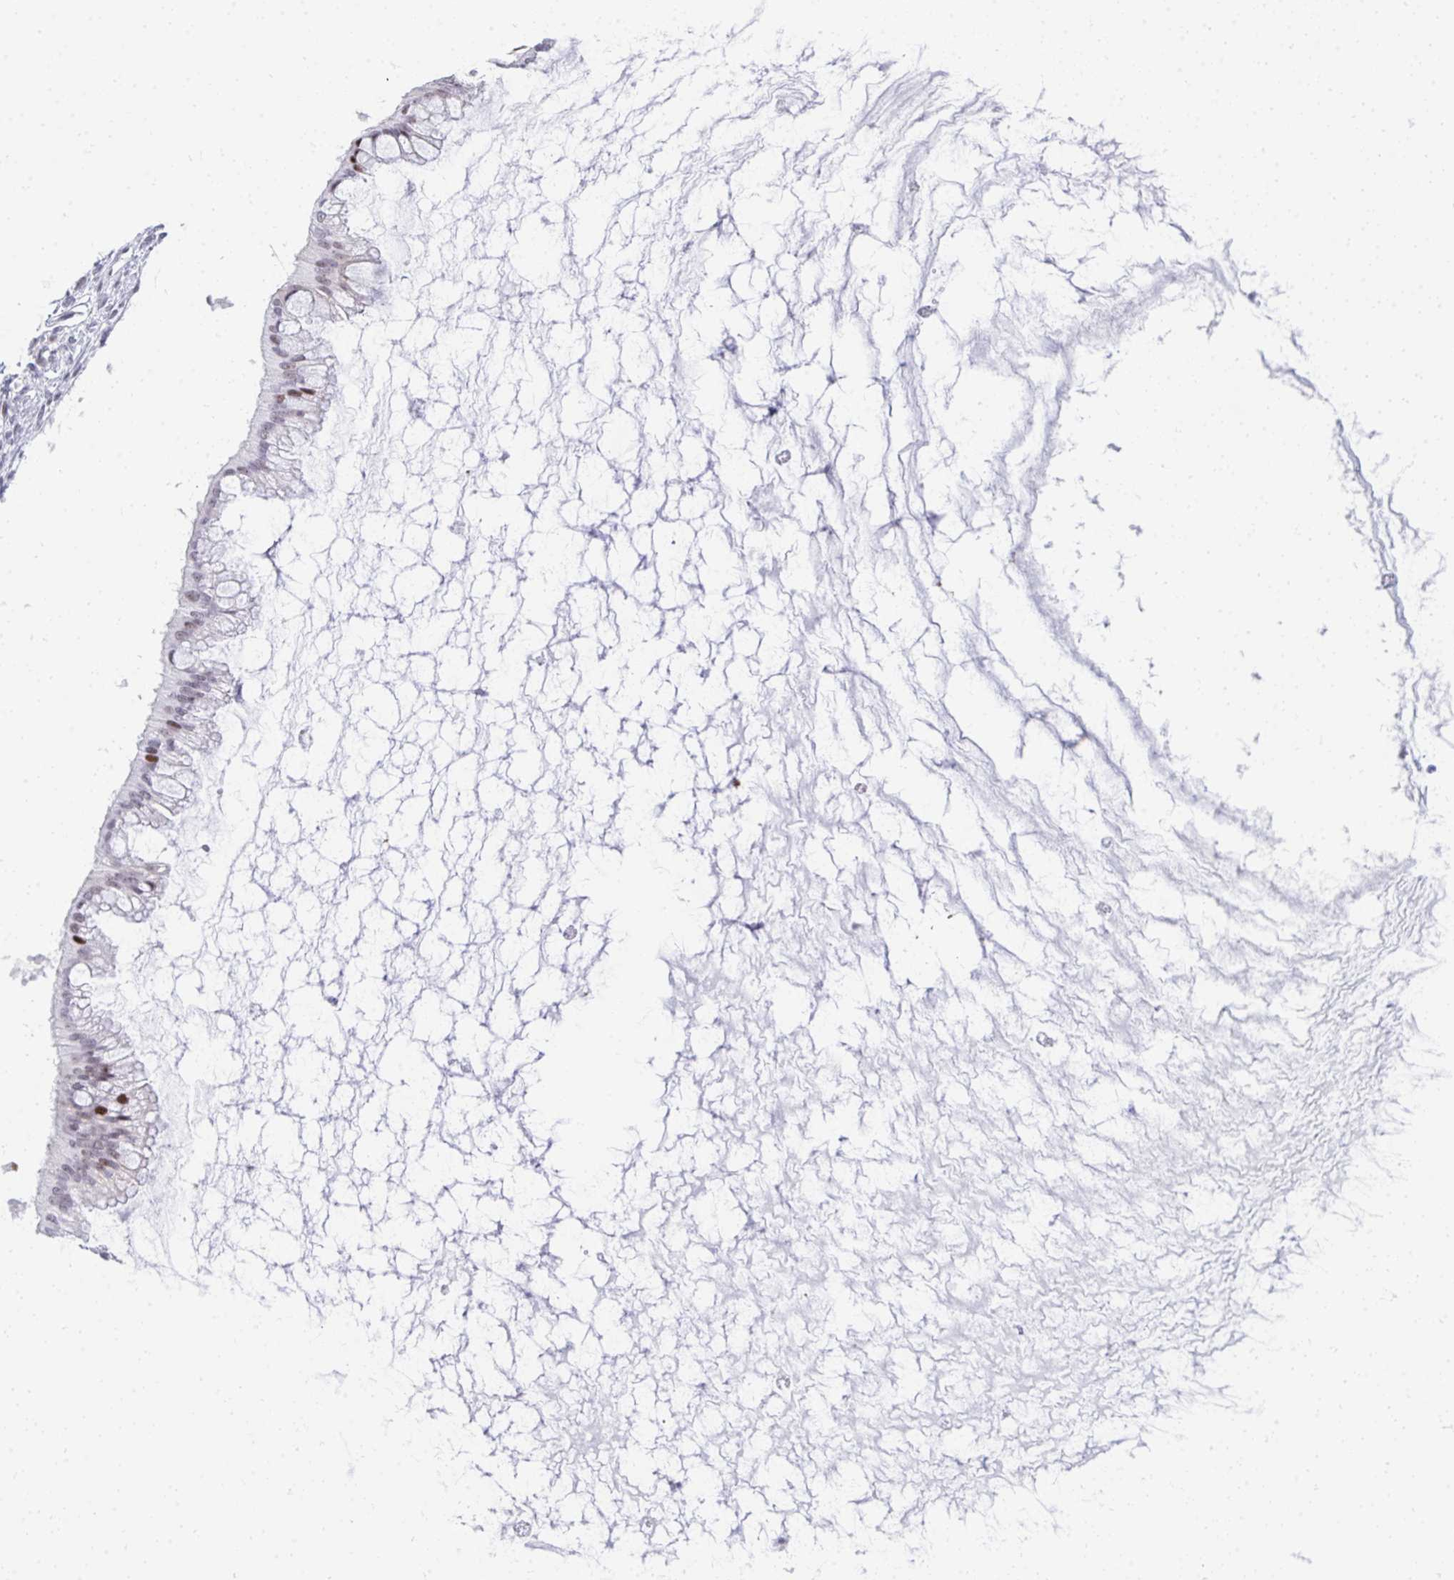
{"staining": {"intensity": "moderate", "quantity": "<25%", "location": "nuclear"}, "tissue": "ovarian cancer", "cell_type": "Tumor cells", "image_type": "cancer", "snomed": [{"axis": "morphology", "description": "Cystadenocarcinoma, mucinous, NOS"}, {"axis": "topography", "description": "Ovary"}], "caption": "Immunohistochemical staining of human ovarian cancer (mucinous cystadenocarcinoma) reveals low levels of moderate nuclear protein staining in about <25% of tumor cells.", "gene": "GLDN", "patient": {"sex": "female", "age": 73}}